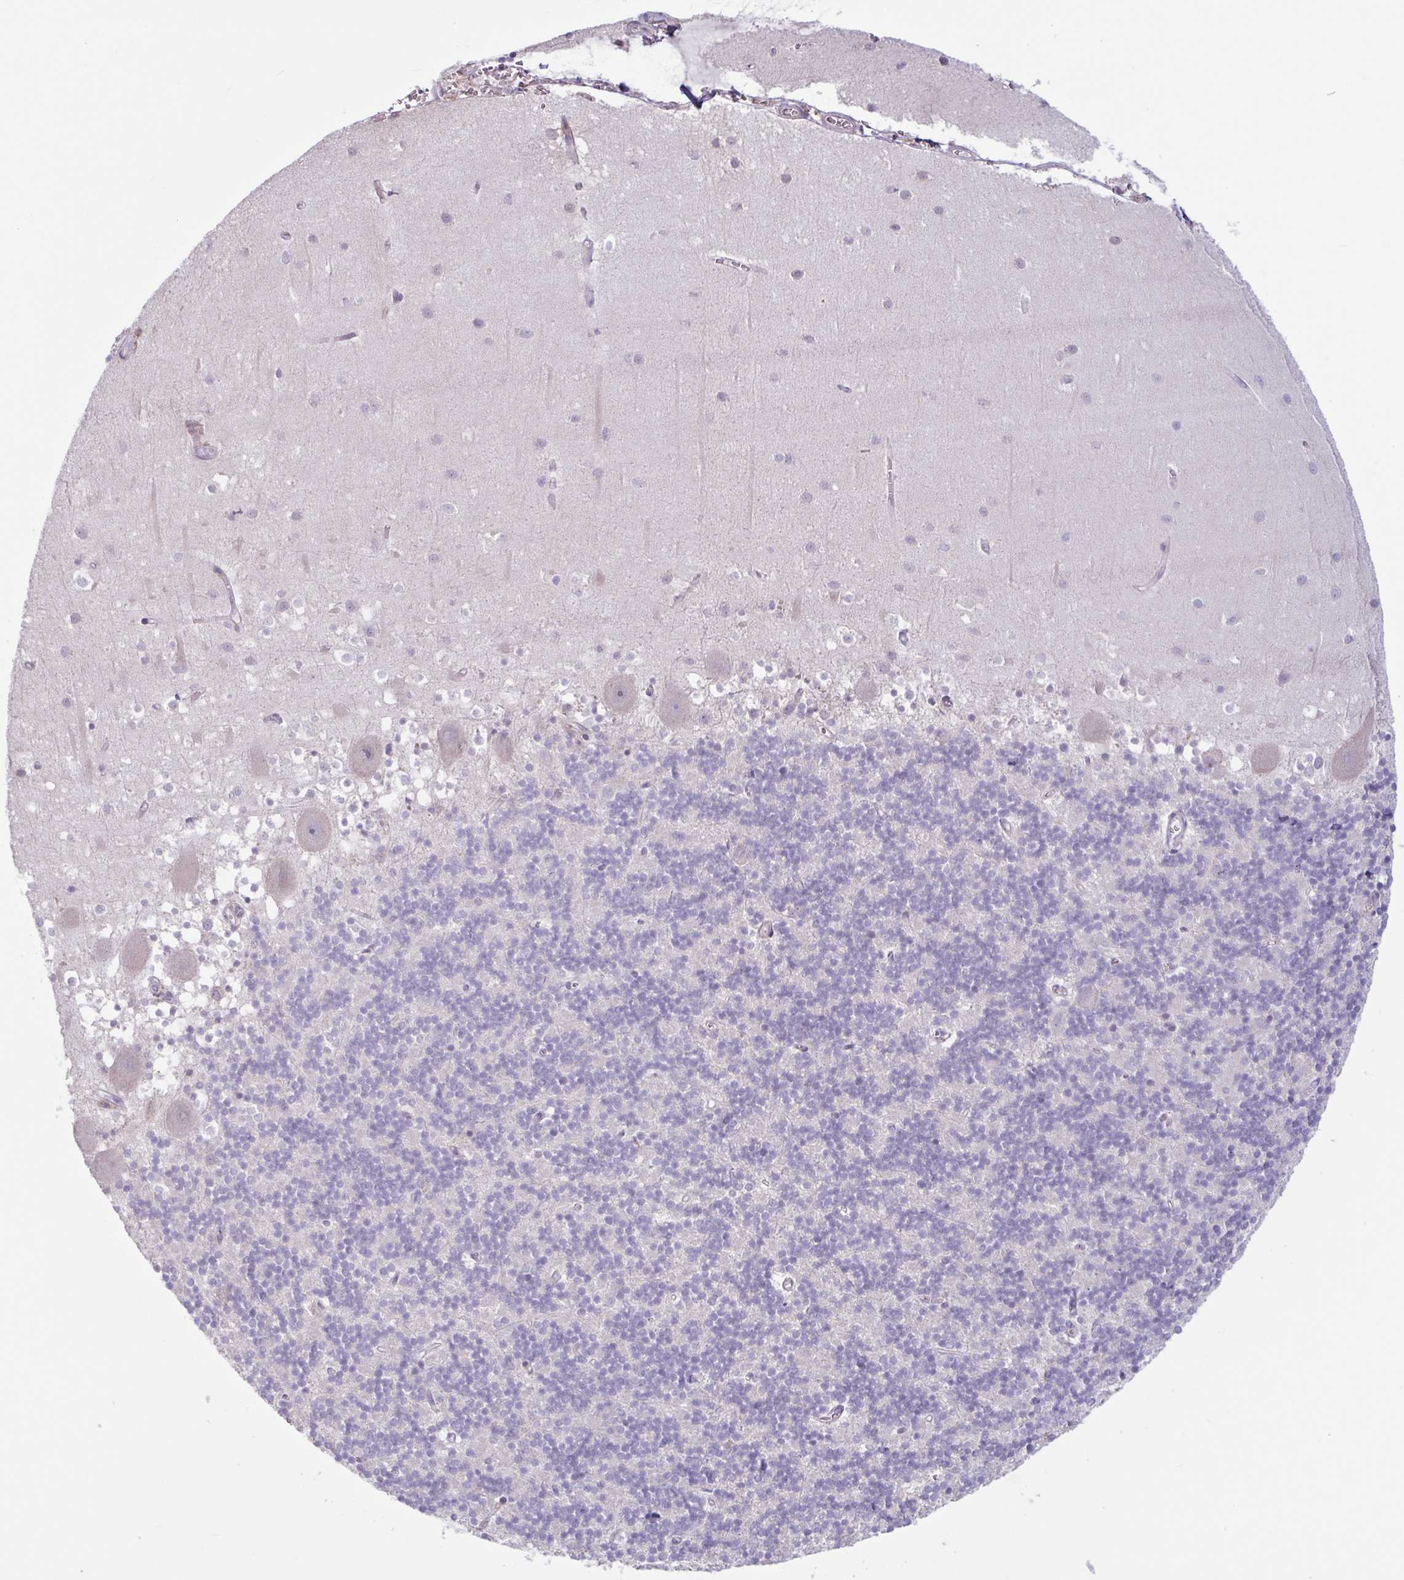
{"staining": {"intensity": "negative", "quantity": "none", "location": "none"}, "tissue": "cerebellum", "cell_type": "Cells in granular layer", "image_type": "normal", "snomed": [{"axis": "morphology", "description": "Normal tissue, NOS"}, {"axis": "topography", "description": "Cerebellum"}], "caption": "This is an IHC photomicrograph of benign cerebellum. There is no positivity in cells in granular layer.", "gene": "TAF1D", "patient": {"sex": "male", "age": 54}}